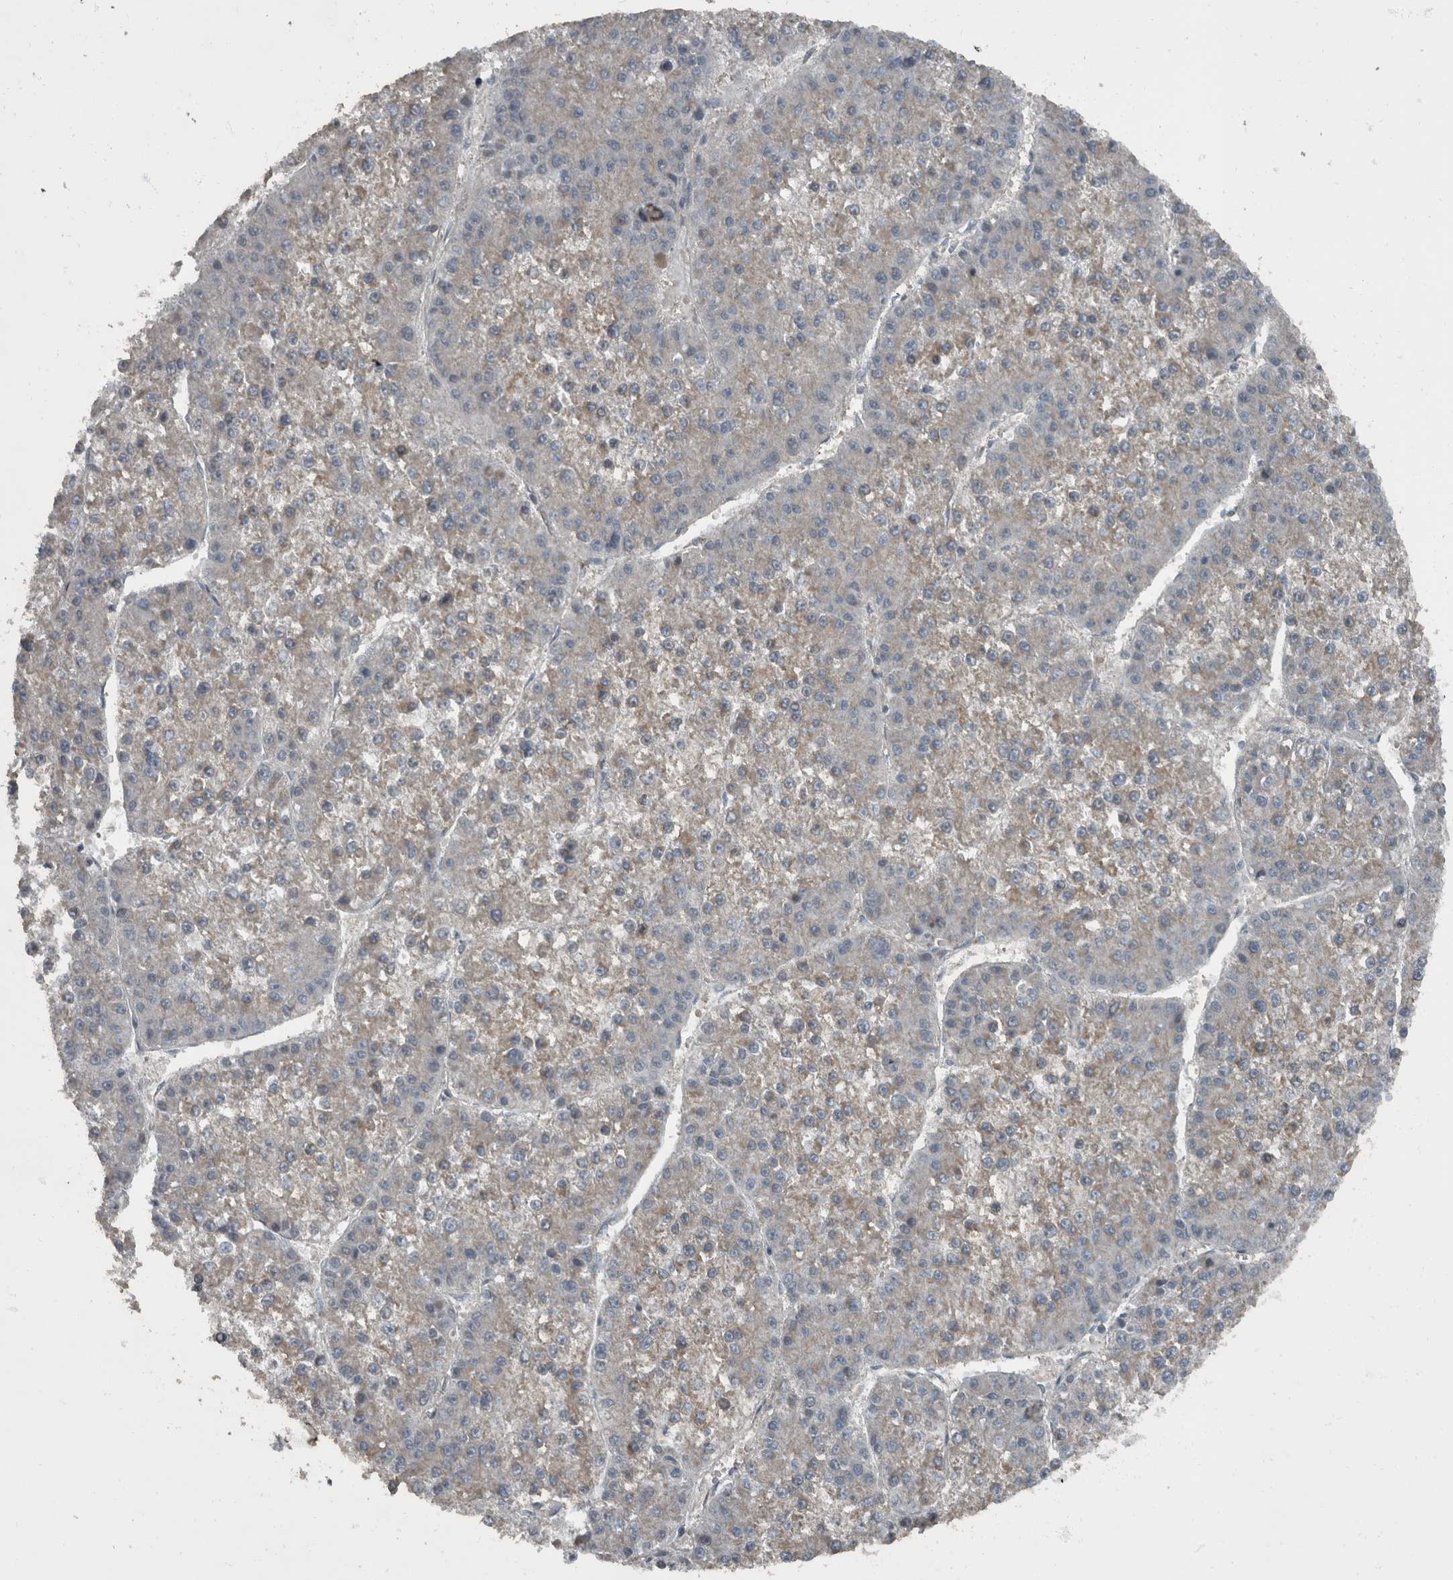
{"staining": {"intensity": "weak", "quantity": "<25%", "location": "cytoplasmic/membranous"}, "tissue": "liver cancer", "cell_type": "Tumor cells", "image_type": "cancer", "snomed": [{"axis": "morphology", "description": "Carcinoma, Hepatocellular, NOS"}, {"axis": "topography", "description": "Liver"}], "caption": "High power microscopy image of an immunohistochemistry histopathology image of liver hepatocellular carcinoma, revealing no significant expression in tumor cells.", "gene": "RABGGTB", "patient": {"sex": "female", "age": 73}}